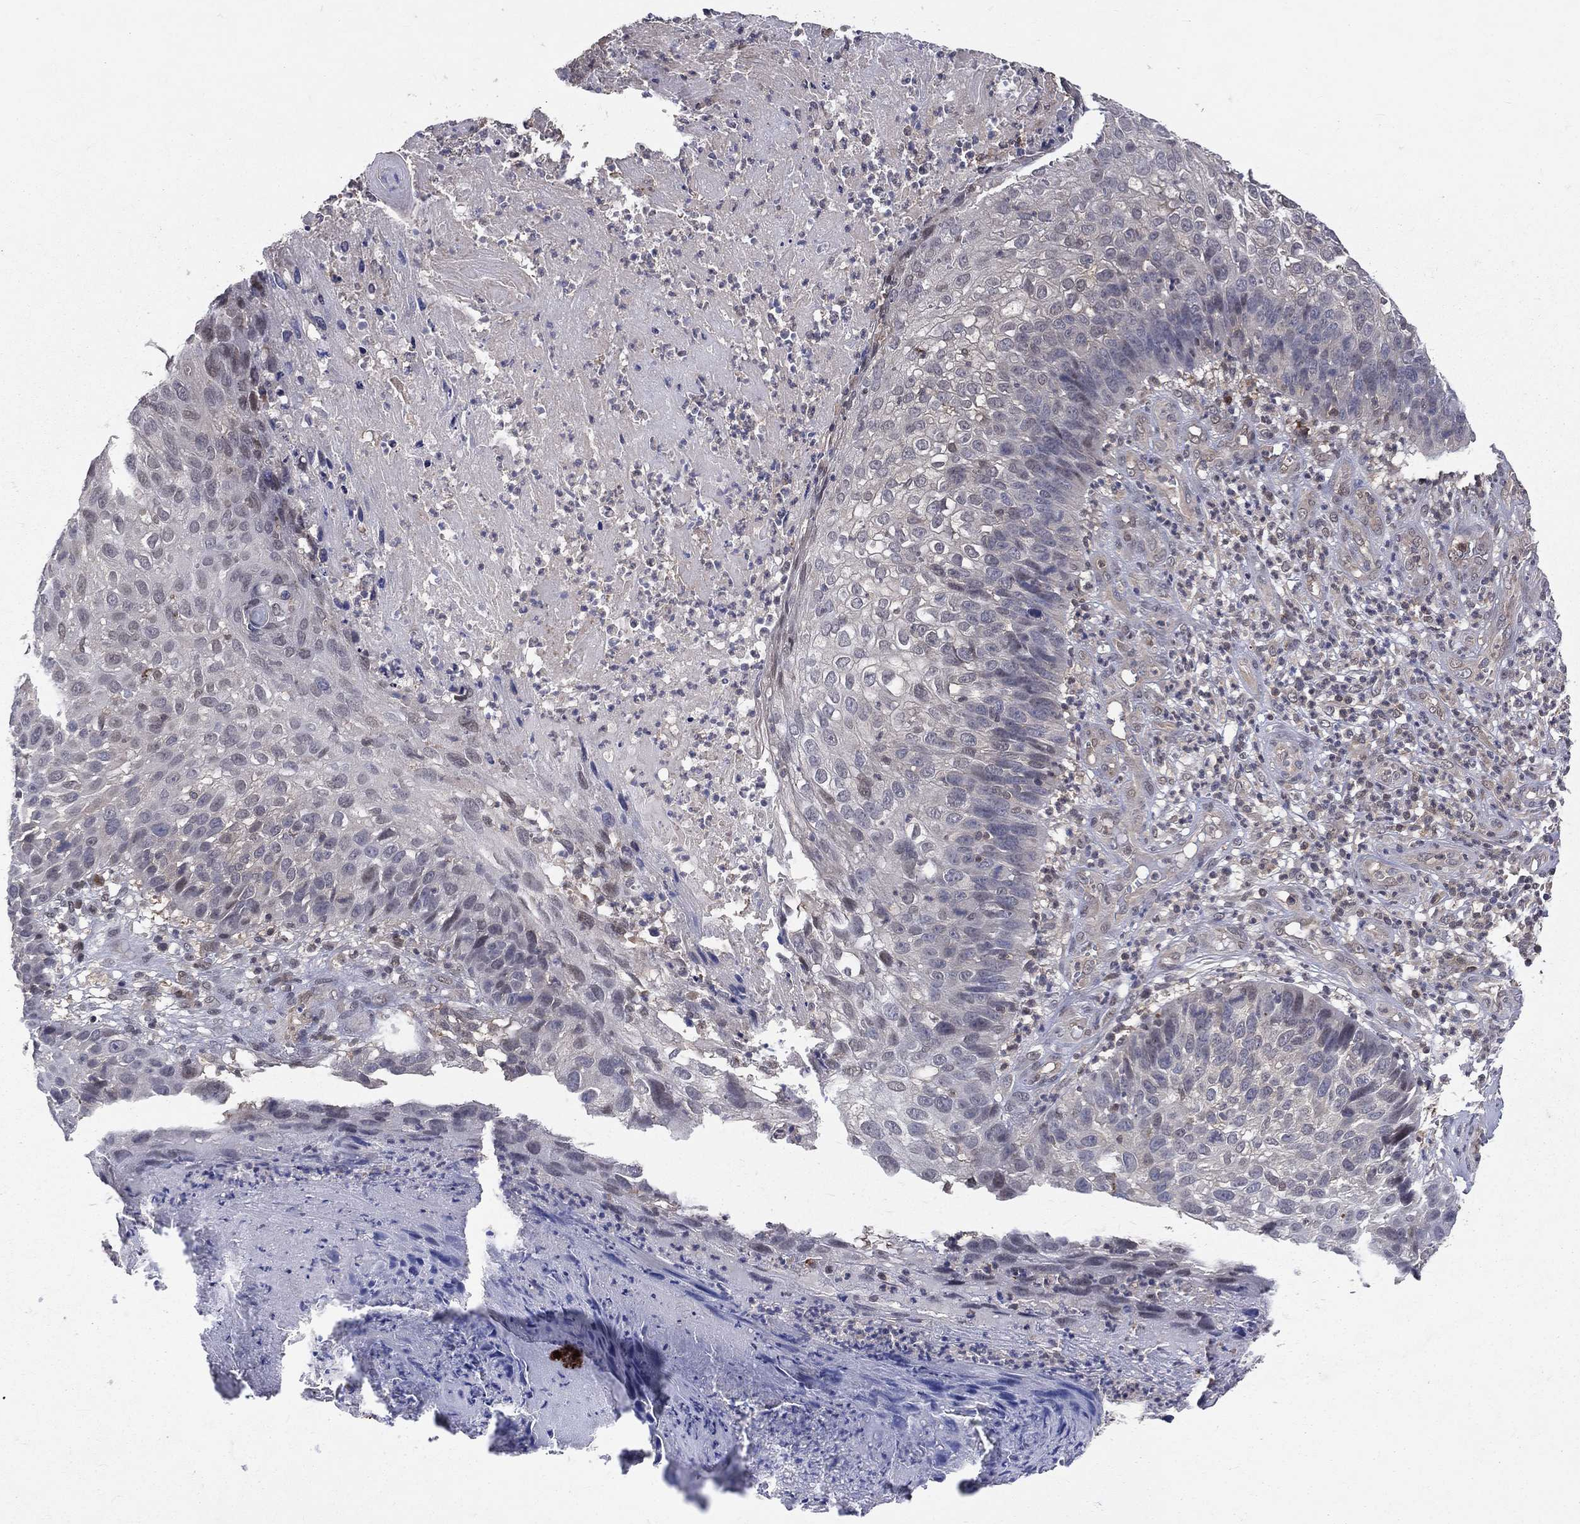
{"staining": {"intensity": "moderate", "quantity": "25%-75%", "location": "cytoplasmic/membranous,nuclear"}, "tissue": "skin cancer", "cell_type": "Tumor cells", "image_type": "cancer", "snomed": [{"axis": "morphology", "description": "Squamous cell carcinoma, NOS"}, {"axis": "topography", "description": "Skin"}], "caption": "Immunohistochemical staining of squamous cell carcinoma (skin) shows medium levels of moderate cytoplasmic/membranous and nuclear staining in approximately 25%-75% of tumor cells.", "gene": "GMPR2", "patient": {"sex": "male", "age": 92}}